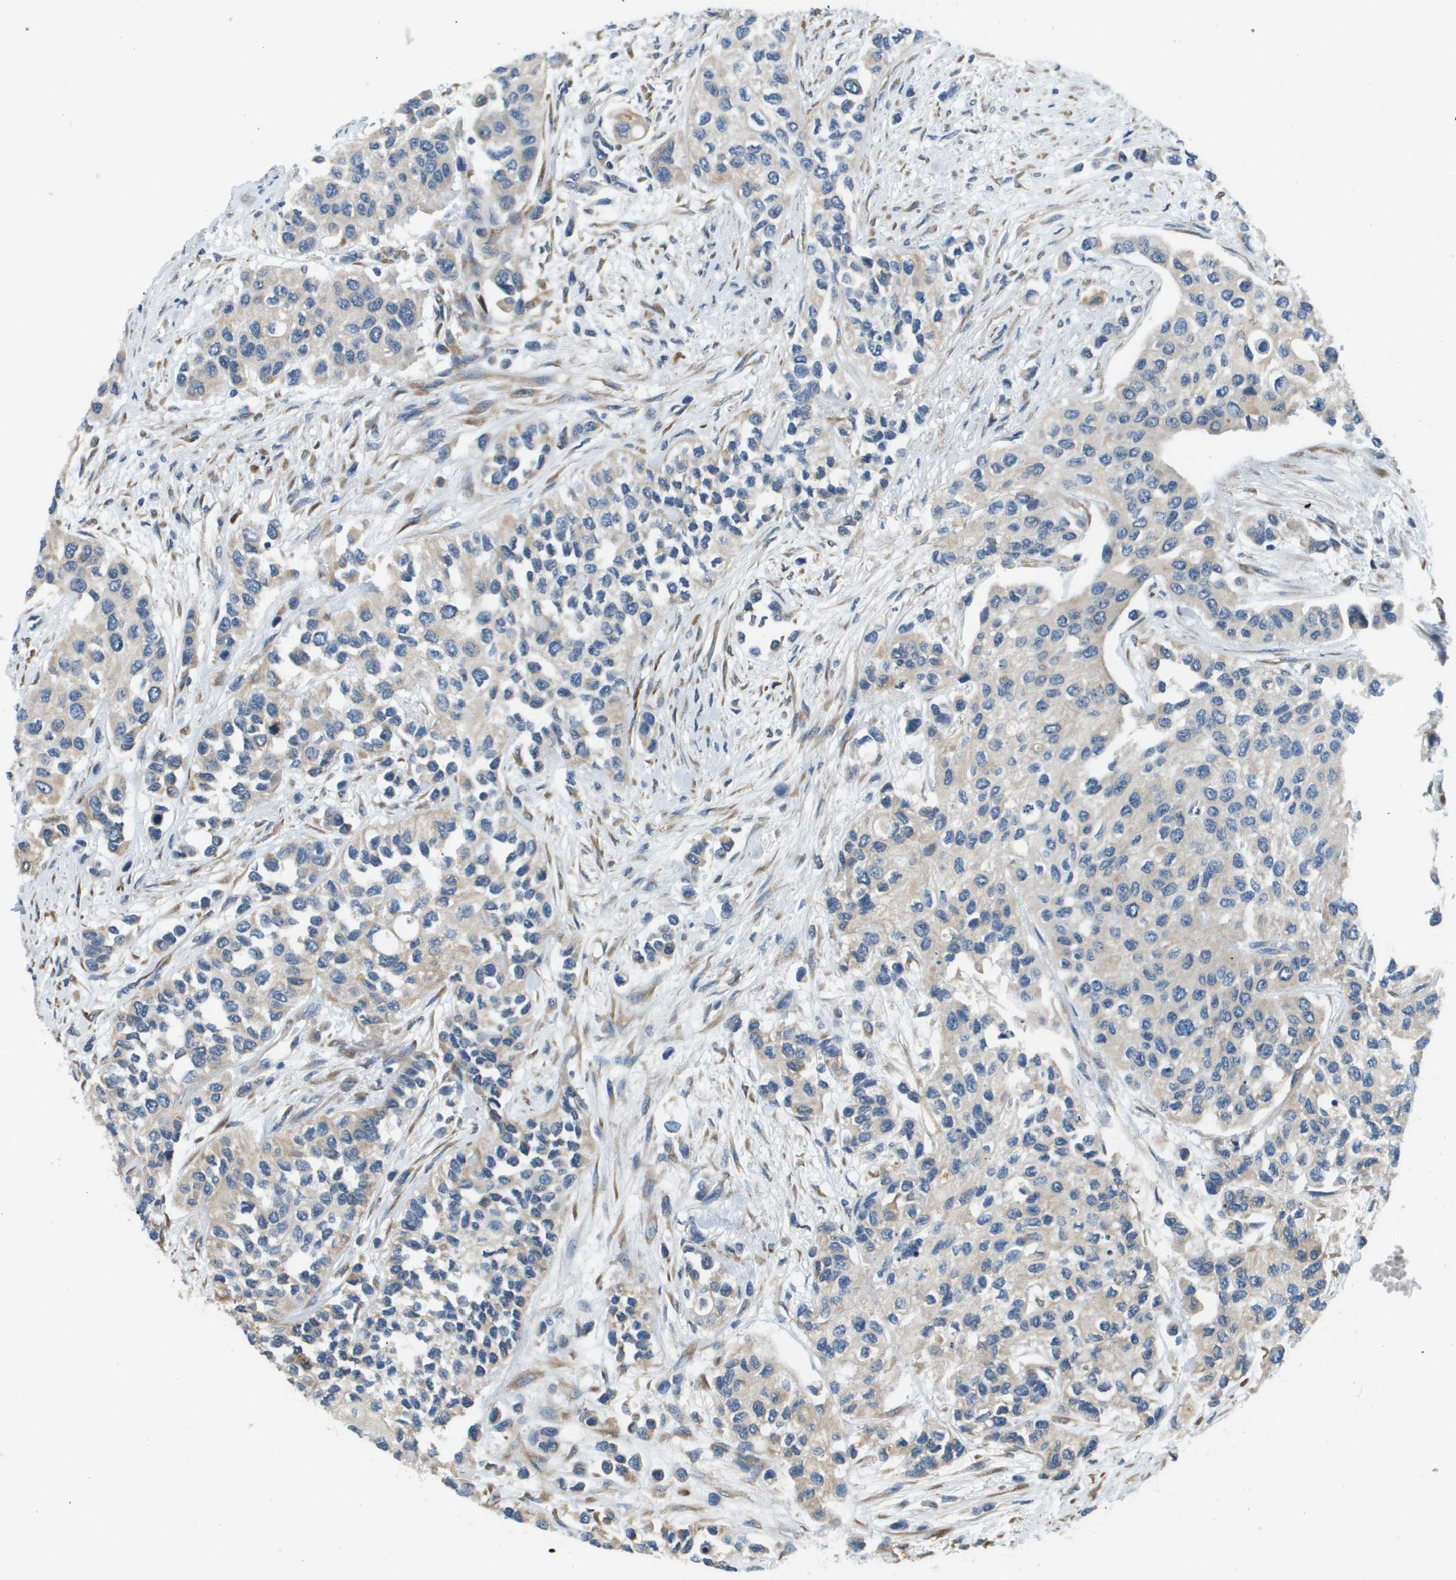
{"staining": {"intensity": "negative", "quantity": "none", "location": "none"}, "tissue": "urothelial cancer", "cell_type": "Tumor cells", "image_type": "cancer", "snomed": [{"axis": "morphology", "description": "Urothelial carcinoma, High grade"}, {"axis": "topography", "description": "Urinary bladder"}], "caption": "Immunohistochemical staining of human urothelial carcinoma (high-grade) reveals no significant positivity in tumor cells.", "gene": "SAMSN1", "patient": {"sex": "female", "age": 56}}